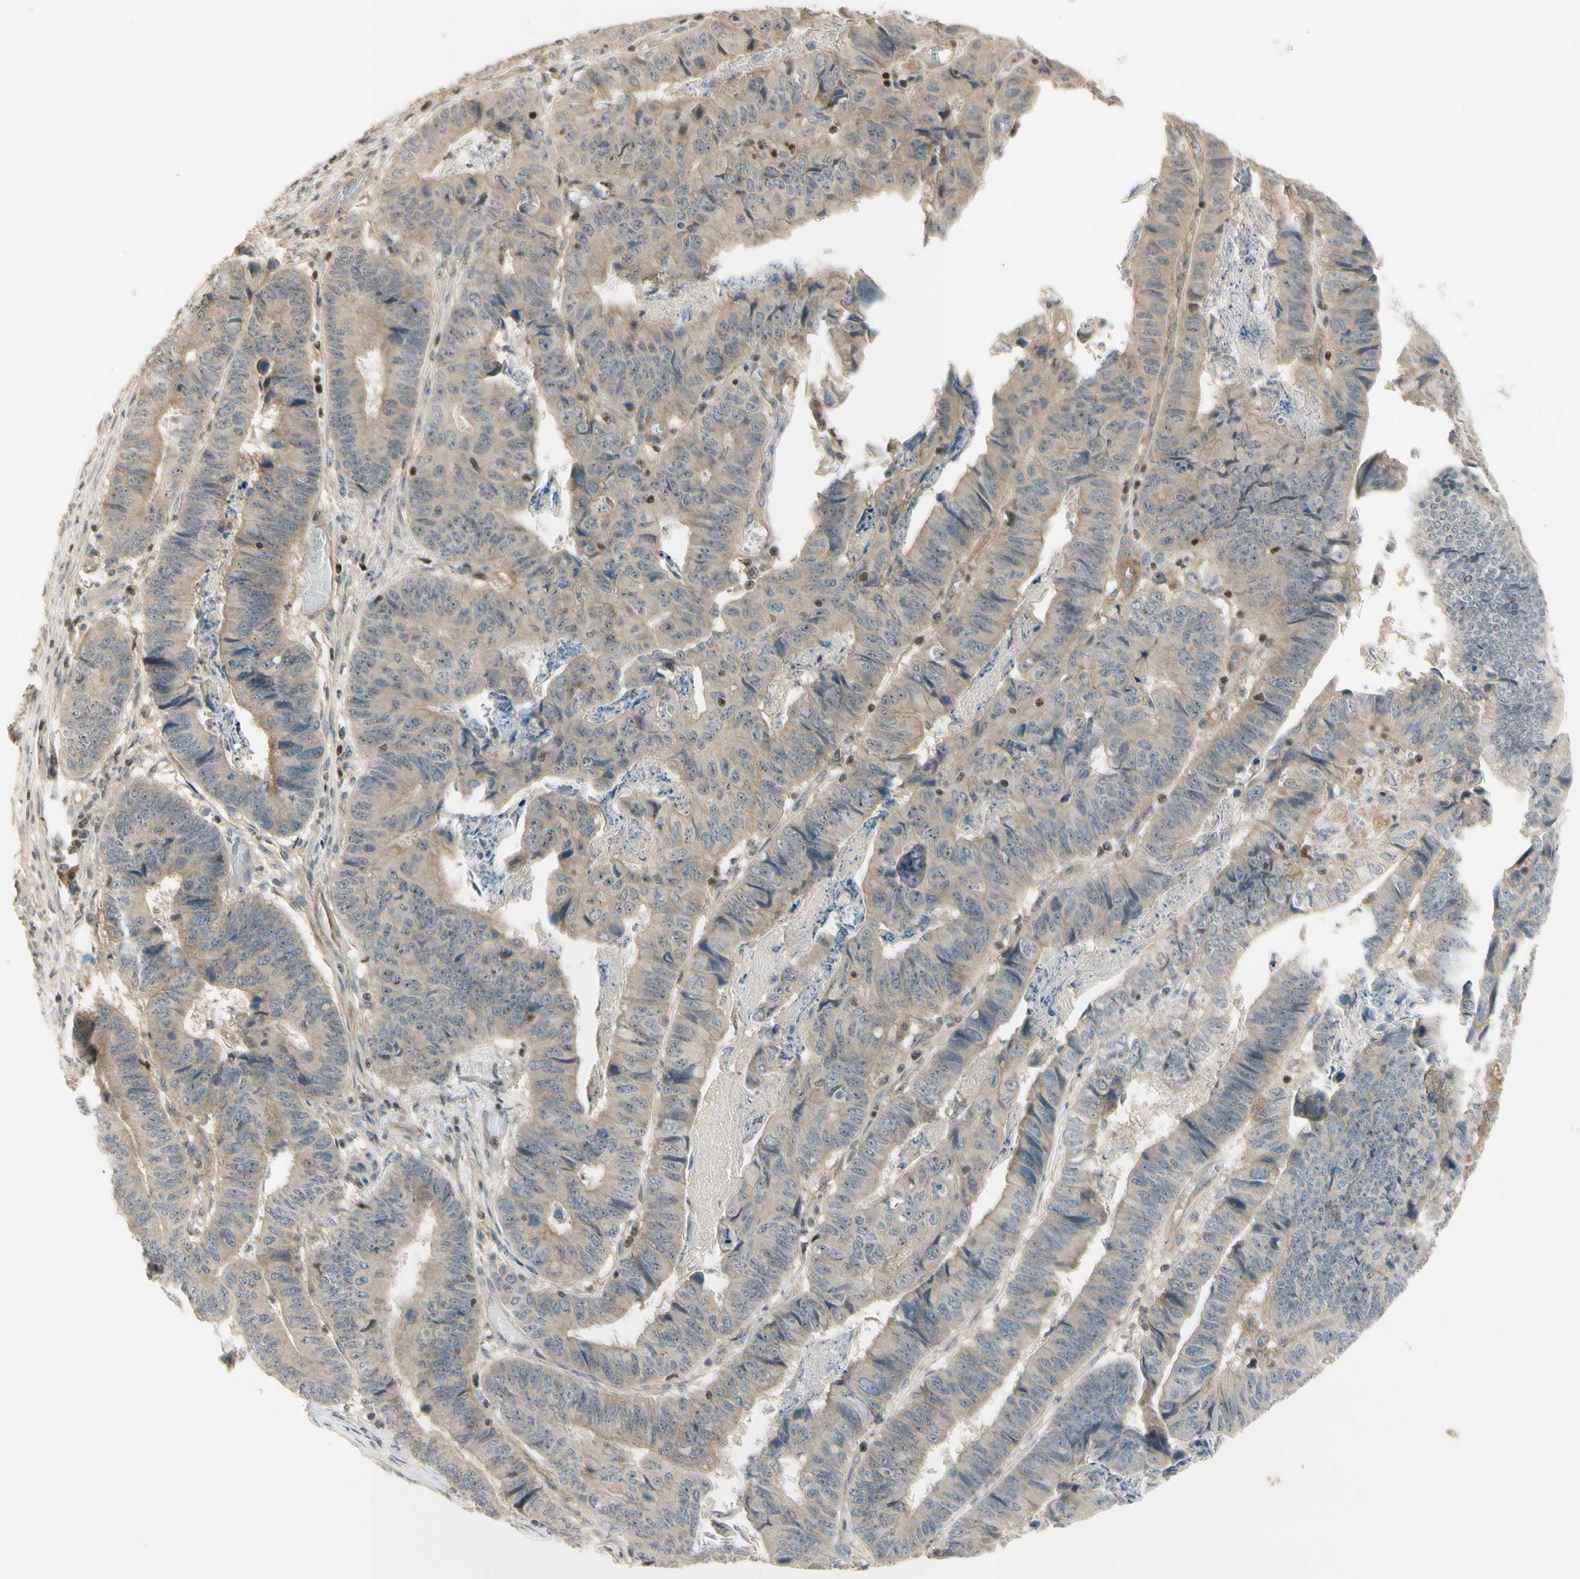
{"staining": {"intensity": "weak", "quantity": ">75%", "location": "cytoplasmic/membranous"}, "tissue": "stomach cancer", "cell_type": "Tumor cells", "image_type": "cancer", "snomed": [{"axis": "morphology", "description": "Adenocarcinoma, NOS"}, {"axis": "topography", "description": "Stomach, lower"}], "caption": "About >75% of tumor cells in stomach adenocarcinoma reveal weak cytoplasmic/membranous protein expression as visualized by brown immunohistochemical staining.", "gene": "NFYA", "patient": {"sex": "male", "age": 77}}